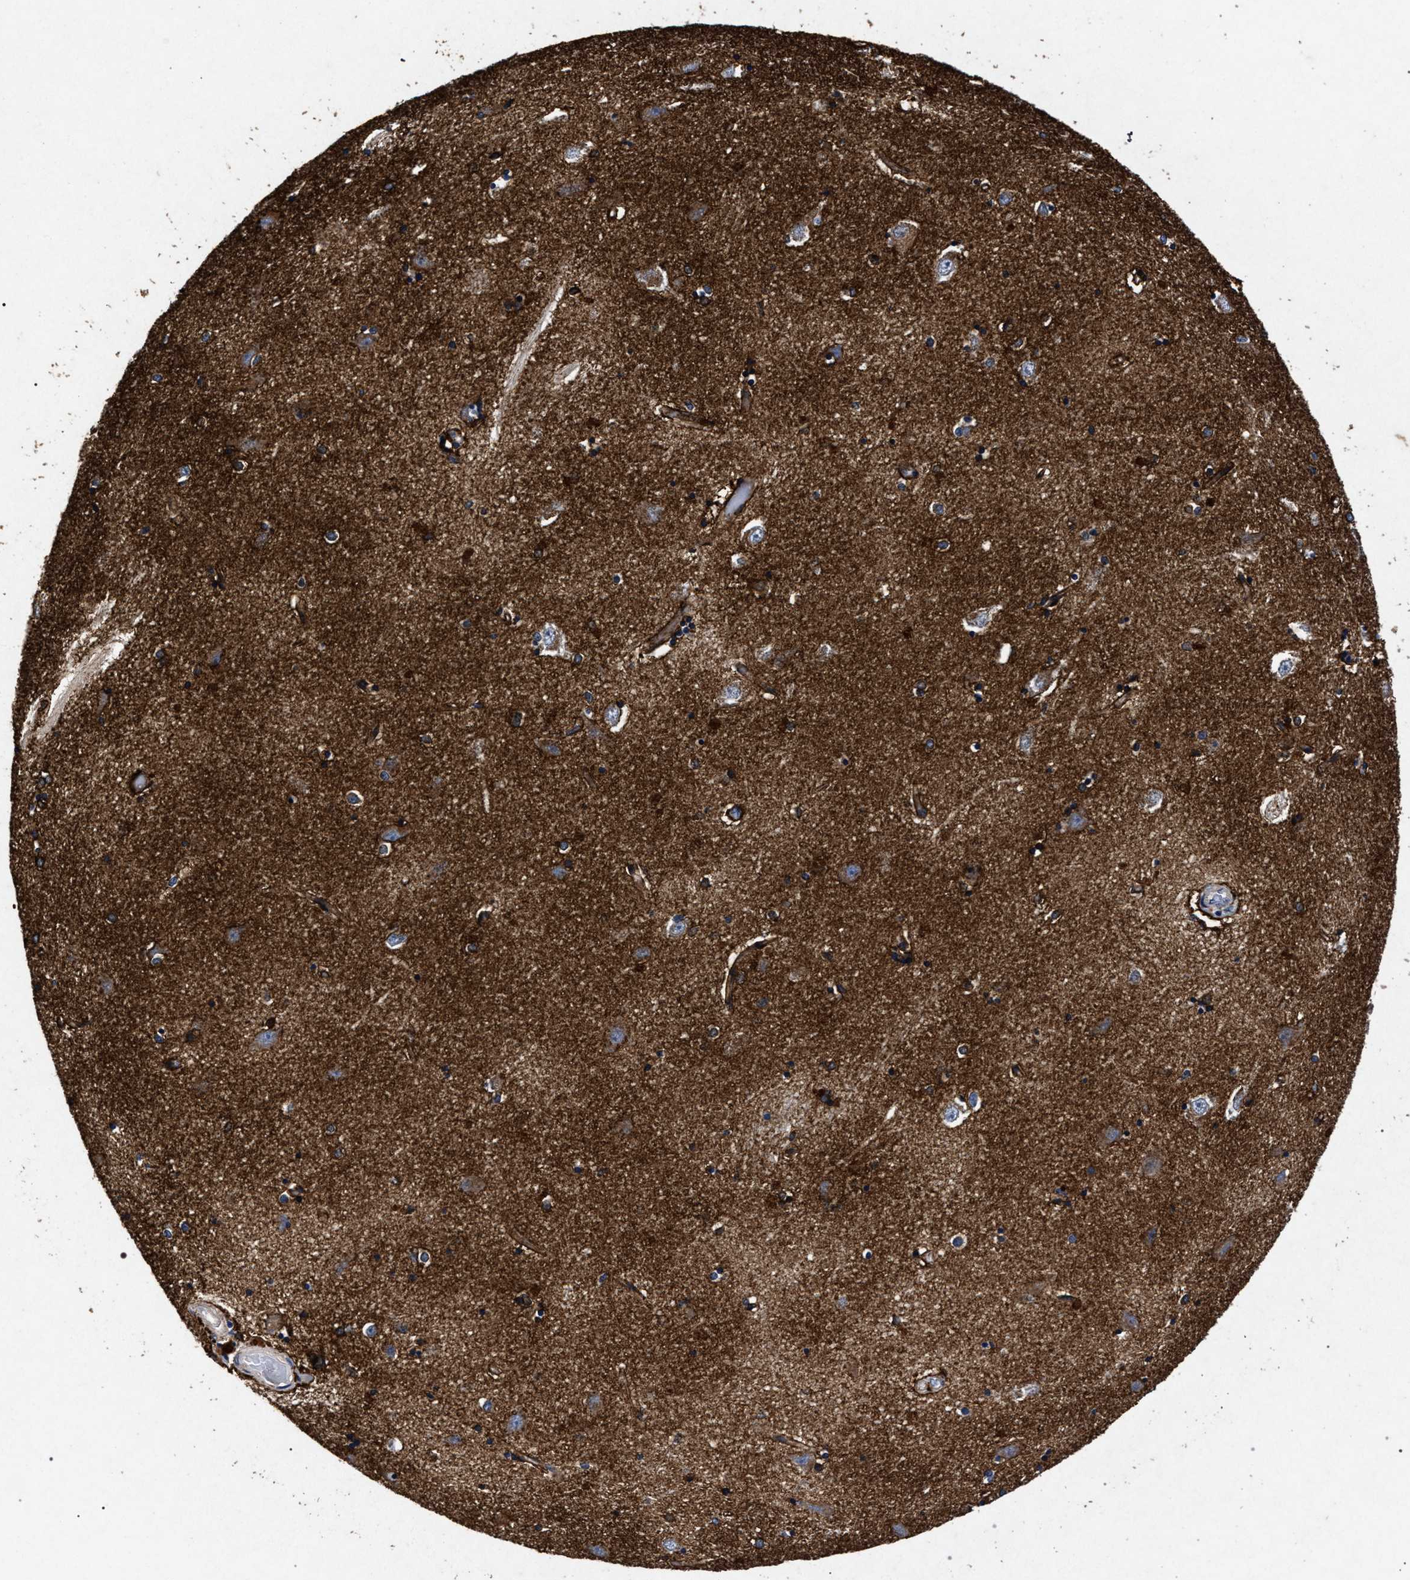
{"staining": {"intensity": "moderate", "quantity": ">75%", "location": "cytoplasmic/membranous"}, "tissue": "hippocampus", "cell_type": "Glial cells", "image_type": "normal", "snomed": [{"axis": "morphology", "description": "Normal tissue, NOS"}, {"axis": "topography", "description": "Hippocampus"}], "caption": "Human hippocampus stained with a brown dye reveals moderate cytoplasmic/membranous positive staining in about >75% of glial cells.", "gene": "ATP1A2", "patient": {"sex": "male", "age": 45}}